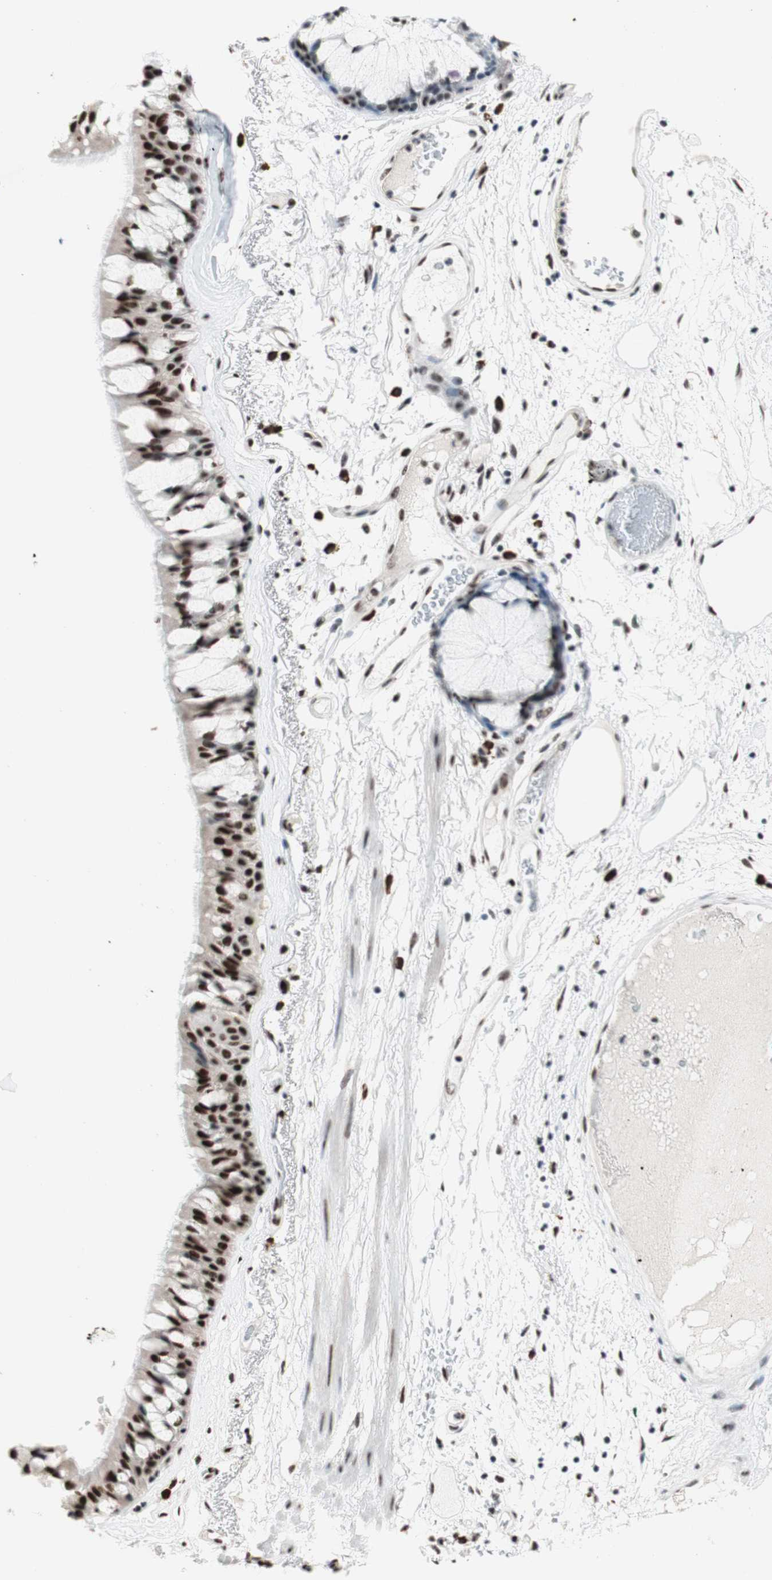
{"staining": {"intensity": "strong", "quantity": ">75%", "location": "nuclear"}, "tissue": "bronchus", "cell_type": "Respiratory epithelial cells", "image_type": "normal", "snomed": [{"axis": "morphology", "description": "Normal tissue, NOS"}, {"axis": "topography", "description": "Bronchus"}], "caption": "Immunohistochemical staining of normal human bronchus exhibits strong nuclear protein expression in approximately >75% of respiratory epithelial cells. The staining was performed using DAB to visualize the protein expression in brown, while the nuclei were stained in blue with hematoxylin (Magnification: 20x).", "gene": "PRPF19", "patient": {"sex": "male", "age": 66}}